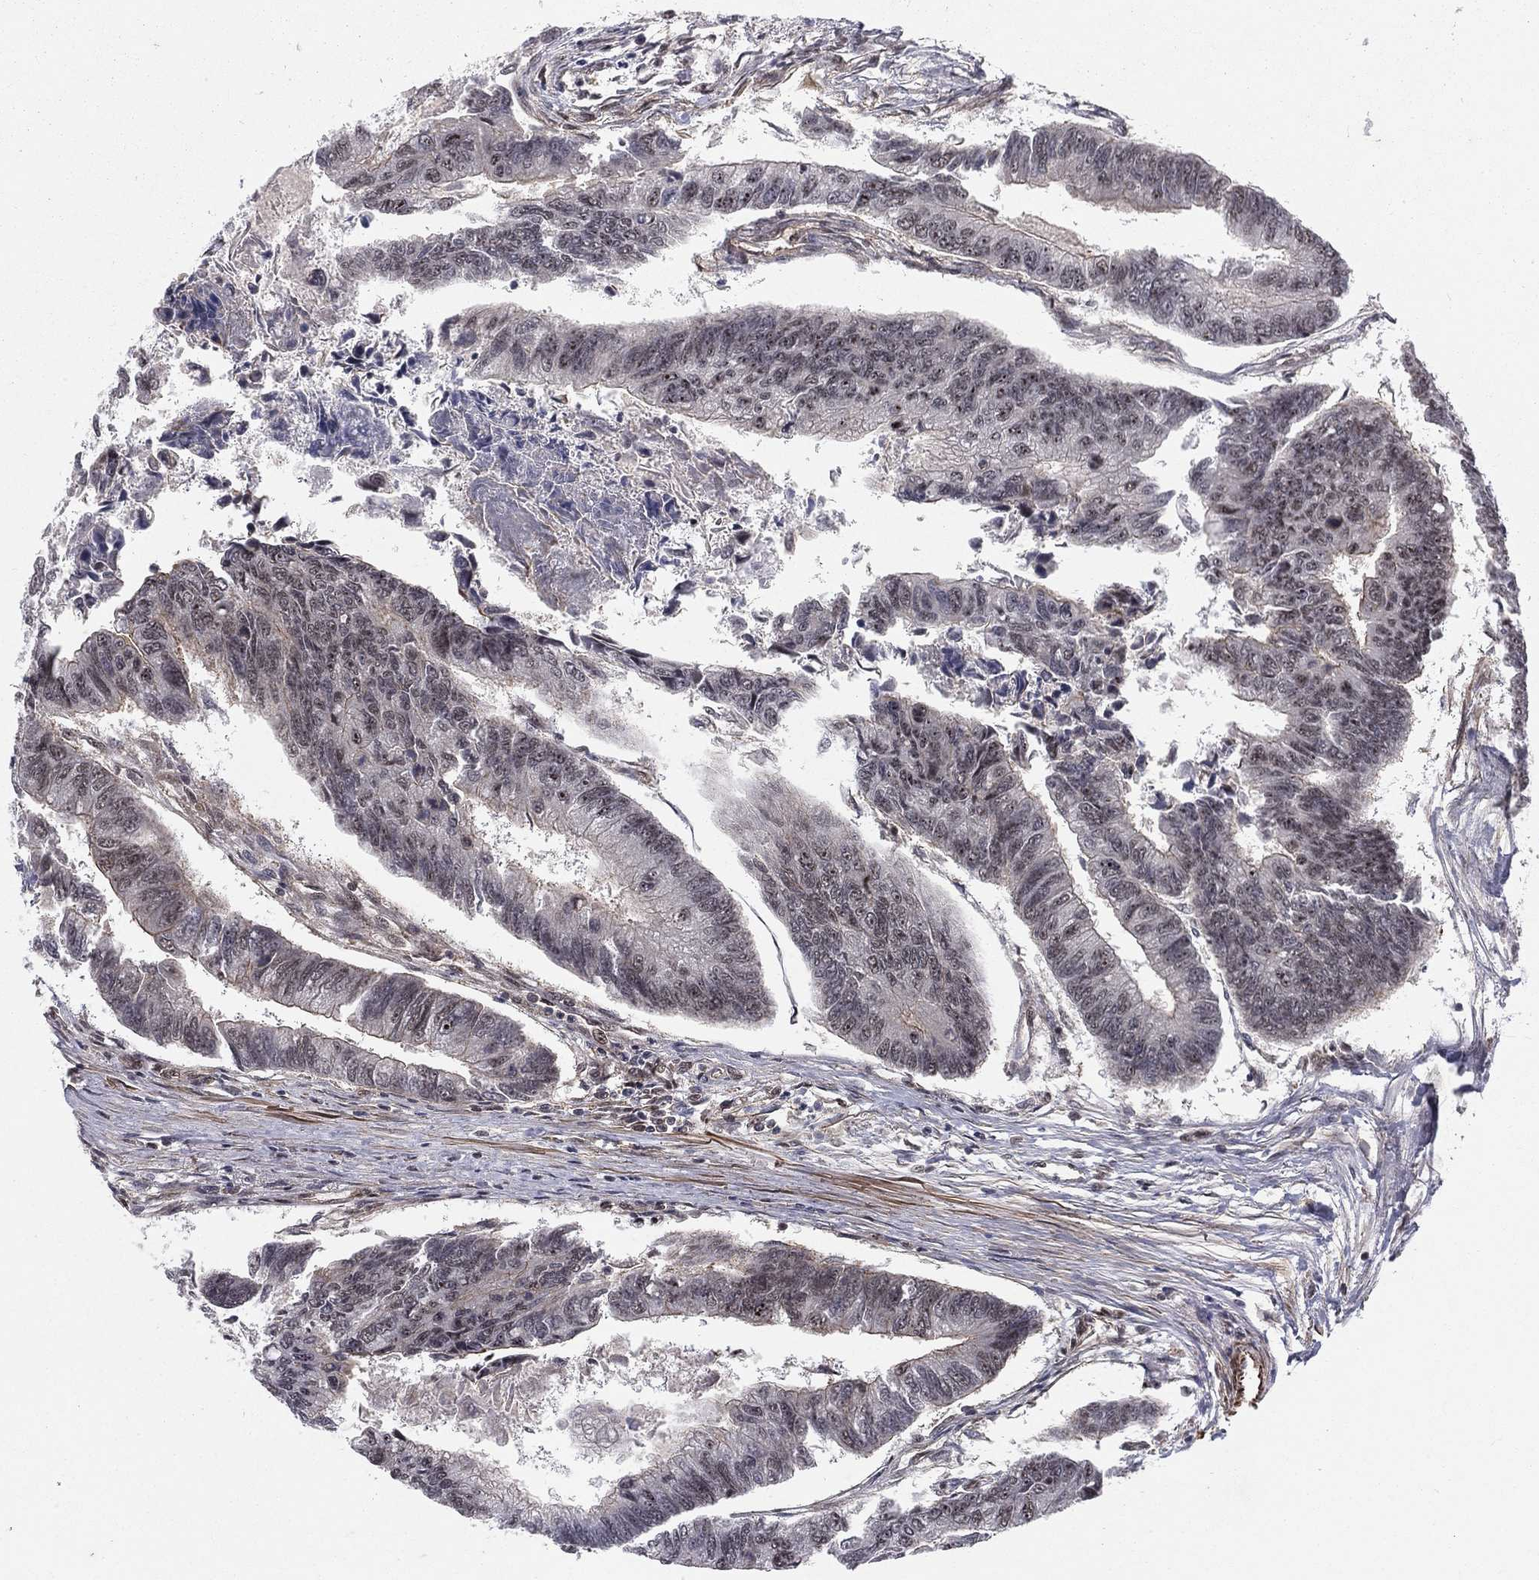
{"staining": {"intensity": "weak", "quantity": "25%-75%", "location": "nuclear"}, "tissue": "colorectal cancer", "cell_type": "Tumor cells", "image_type": "cancer", "snomed": [{"axis": "morphology", "description": "Adenocarcinoma, NOS"}, {"axis": "topography", "description": "Colon"}], "caption": "A brown stain labels weak nuclear positivity of a protein in human colorectal cancer tumor cells. The staining is performed using DAB (3,3'-diaminobenzidine) brown chromogen to label protein expression. The nuclei are counter-stained blue using hematoxylin.", "gene": "MORC2", "patient": {"sex": "female", "age": 65}}